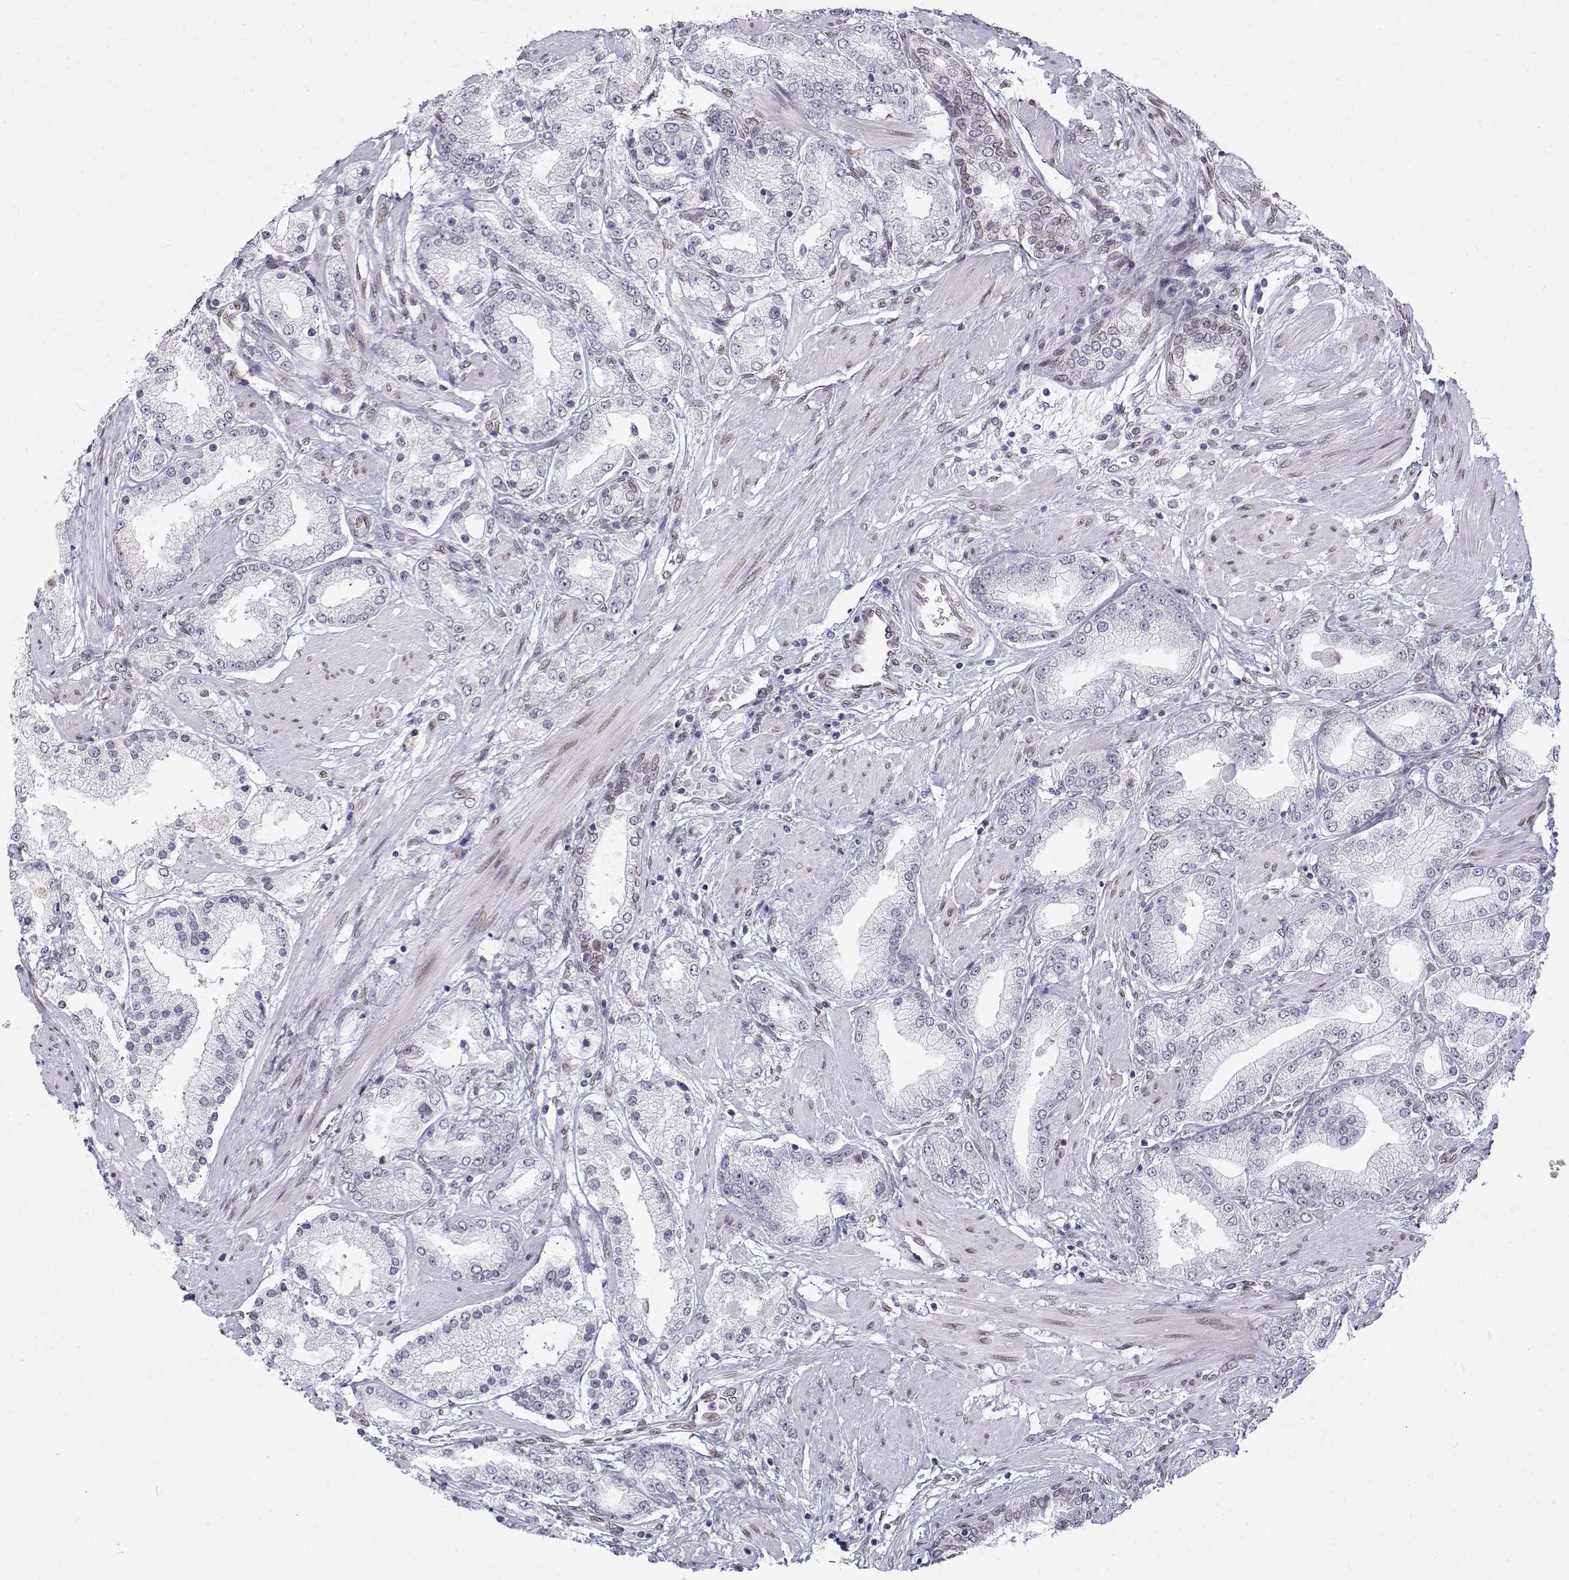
{"staining": {"intensity": "negative", "quantity": "none", "location": "none"}, "tissue": "prostate cancer", "cell_type": "Tumor cells", "image_type": "cancer", "snomed": [{"axis": "morphology", "description": "Adenocarcinoma, High grade"}, {"axis": "topography", "description": "Prostate"}], "caption": "Immunohistochemistry of adenocarcinoma (high-grade) (prostate) demonstrates no positivity in tumor cells.", "gene": "ZNF532", "patient": {"sex": "male", "age": 67}}